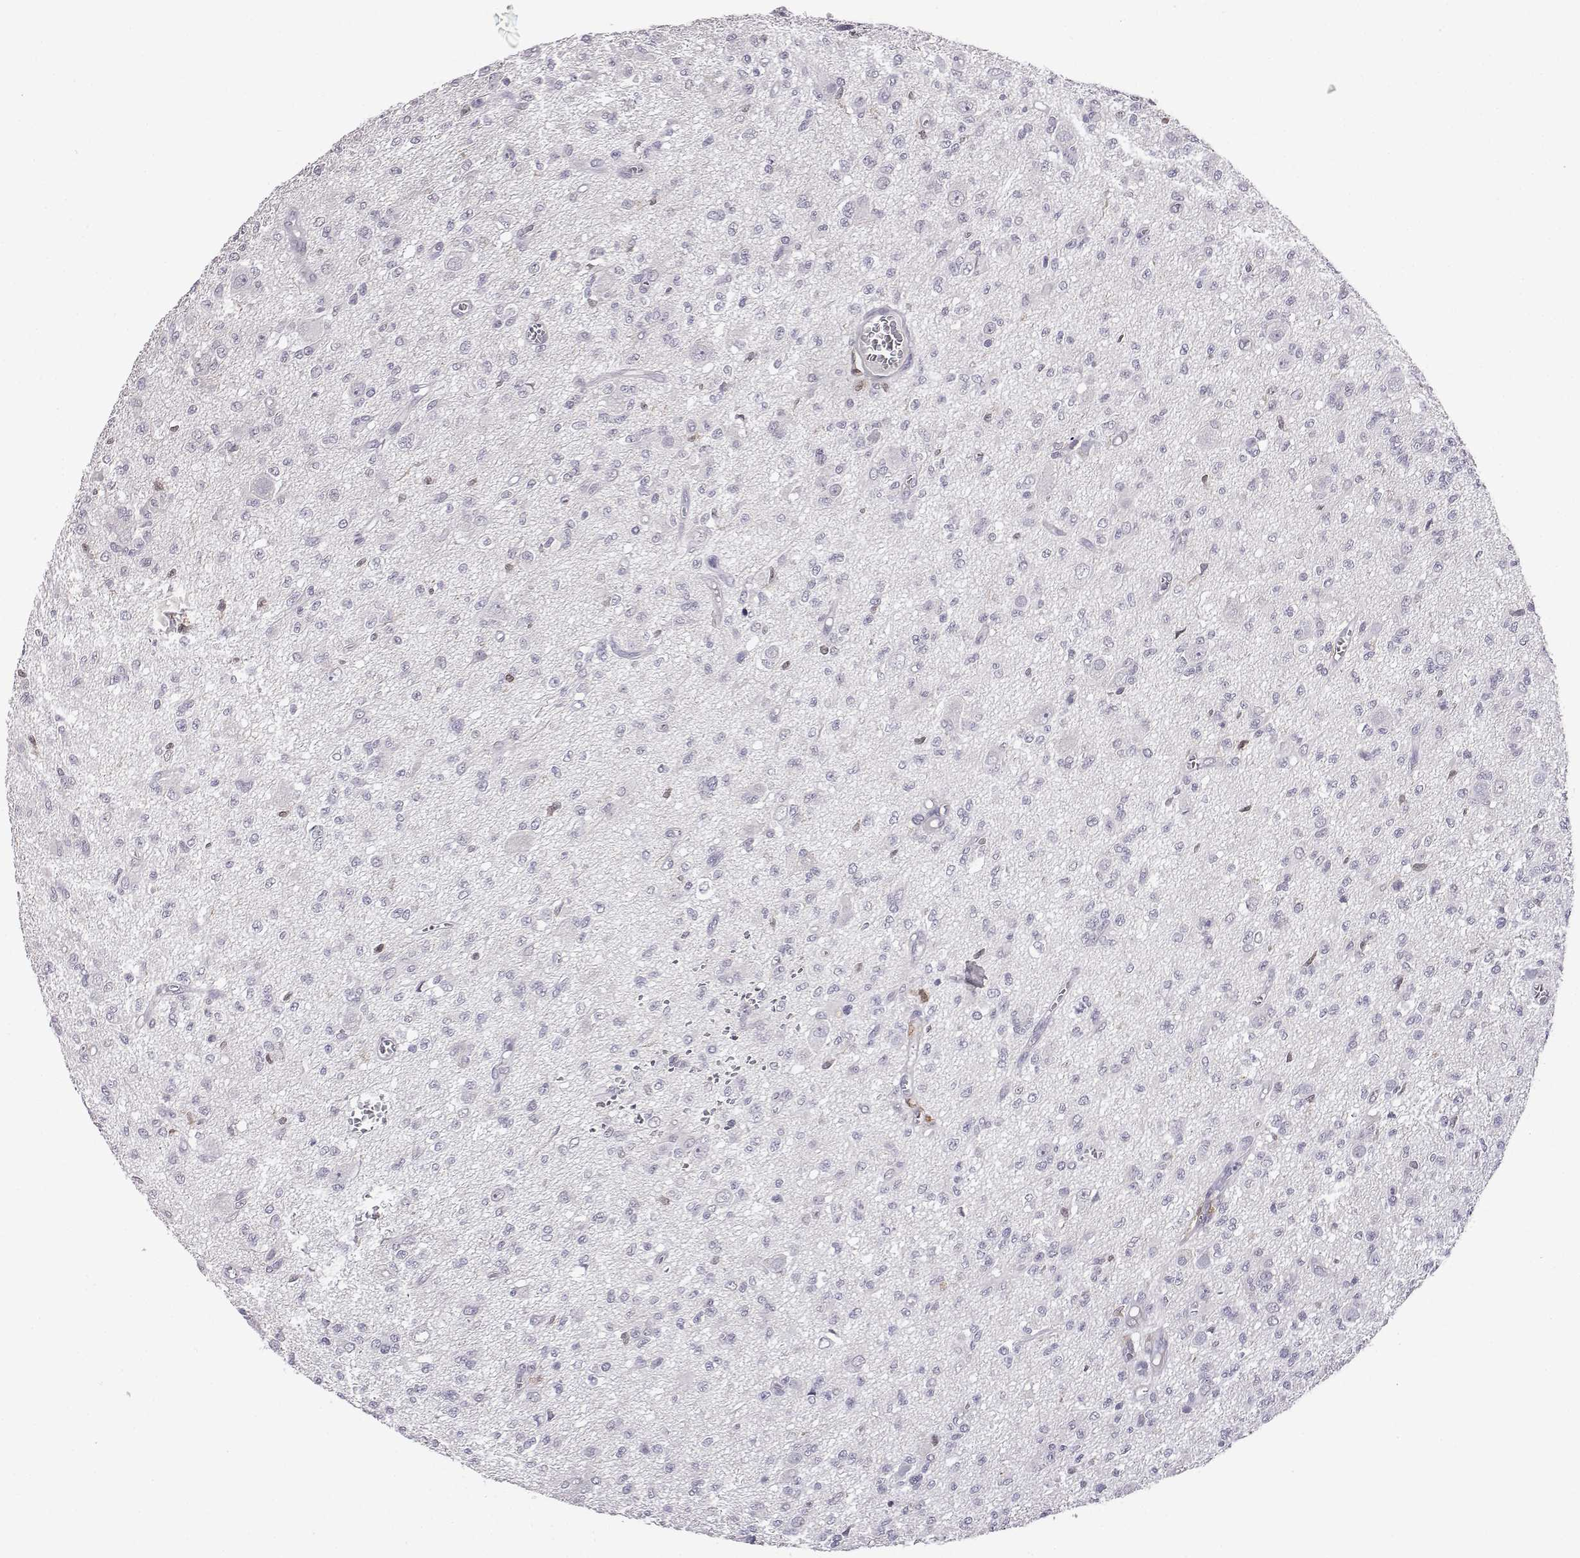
{"staining": {"intensity": "negative", "quantity": "none", "location": "none"}, "tissue": "glioma", "cell_type": "Tumor cells", "image_type": "cancer", "snomed": [{"axis": "morphology", "description": "Glioma, malignant, Low grade"}, {"axis": "topography", "description": "Brain"}], "caption": "Low-grade glioma (malignant) stained for a protein using IHC demonstrates no positivity tumor cells.", "gene": "AKR1B1", "patient": {"sex": "male", "age": 64}}